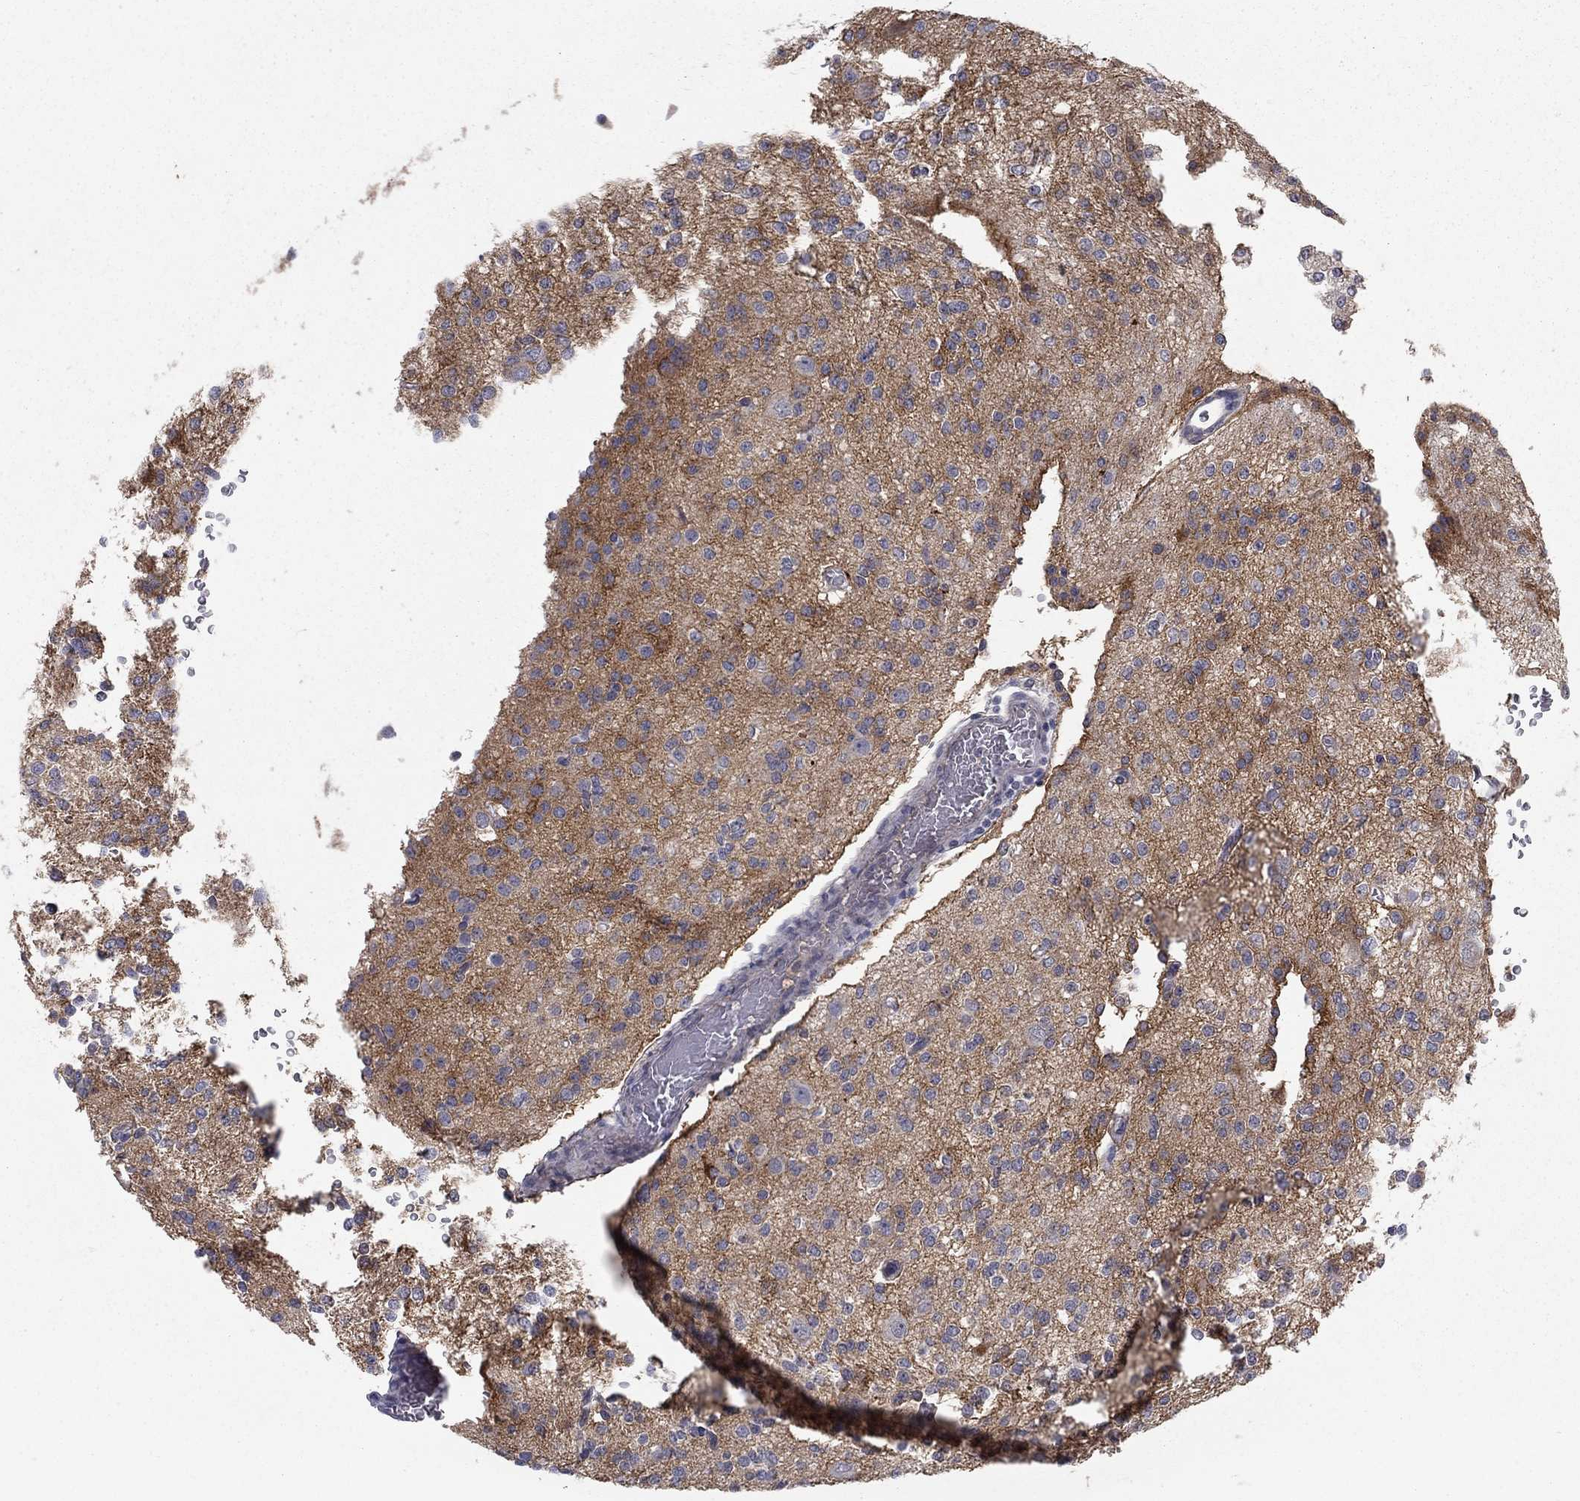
{"staining": {"intensity": "negative", "quantity": "none", "location": "none"}, "tissue": "glioma", "cell_type": "Tumor cells", "image_type": "cancer", "snomed": [{"axis": "morphology", "description": "Glioma, malignant, Low grade"}, {"axis": "topography", "description": "Brain"}], "caption": "High magnification brightfield microscopy of glioma stained with DAB (3,3'-diaminobenzidine) (brown) and counterstained with hematoxylin (blue): tumor cells show no significant staining. Brightfield microscopy of immunohistochemistry stained with DAB (3,3'-diaminobenzidine) (brown) and hematoxylin (blue), captured at high magnification.", "gene": "NTRK2", "patient": {"sex": "male", "age": 27}}